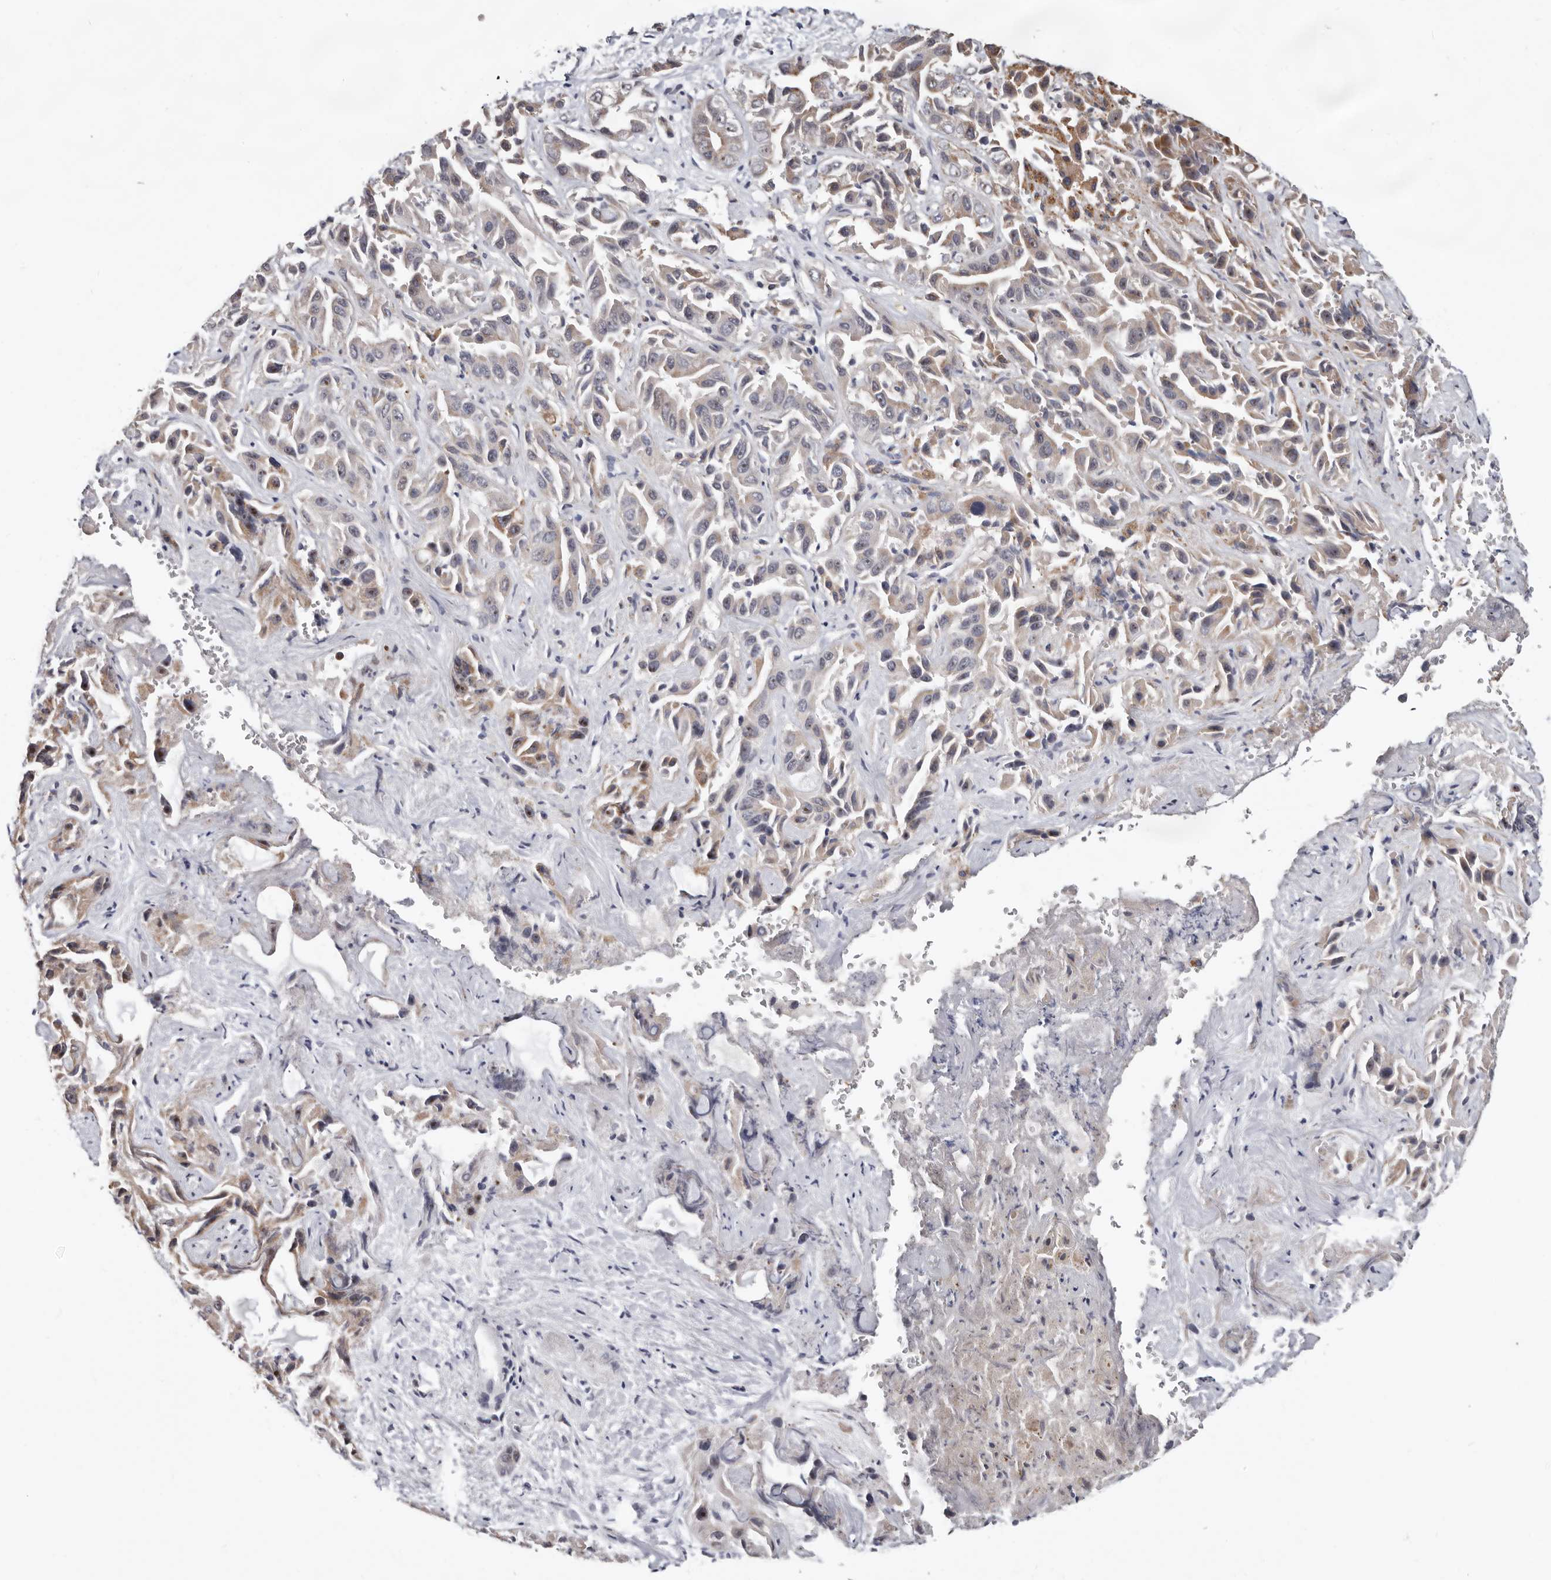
{"staining": {"intensity": "strong", "quantity": "<25%", "location": "cytoplasmic/membranous"}, "tissue": "liver cancer", "cell_type": "Tumor cells", "image_type": "cancer", "snomed": [{"axis": "morphology", "description": "Cholangiocarcinoma"}, {"axis": "topography", "description": "Liver"}], "caption": "Immunohistochemical staining of human liver cholangiocarcinoma displays medium levels of strong cytoplasmic/membranous protein staining in approximately <25% of tumor cells.", "gene": "MRPL18", "patient": {"sex": "female", "age": 52}}